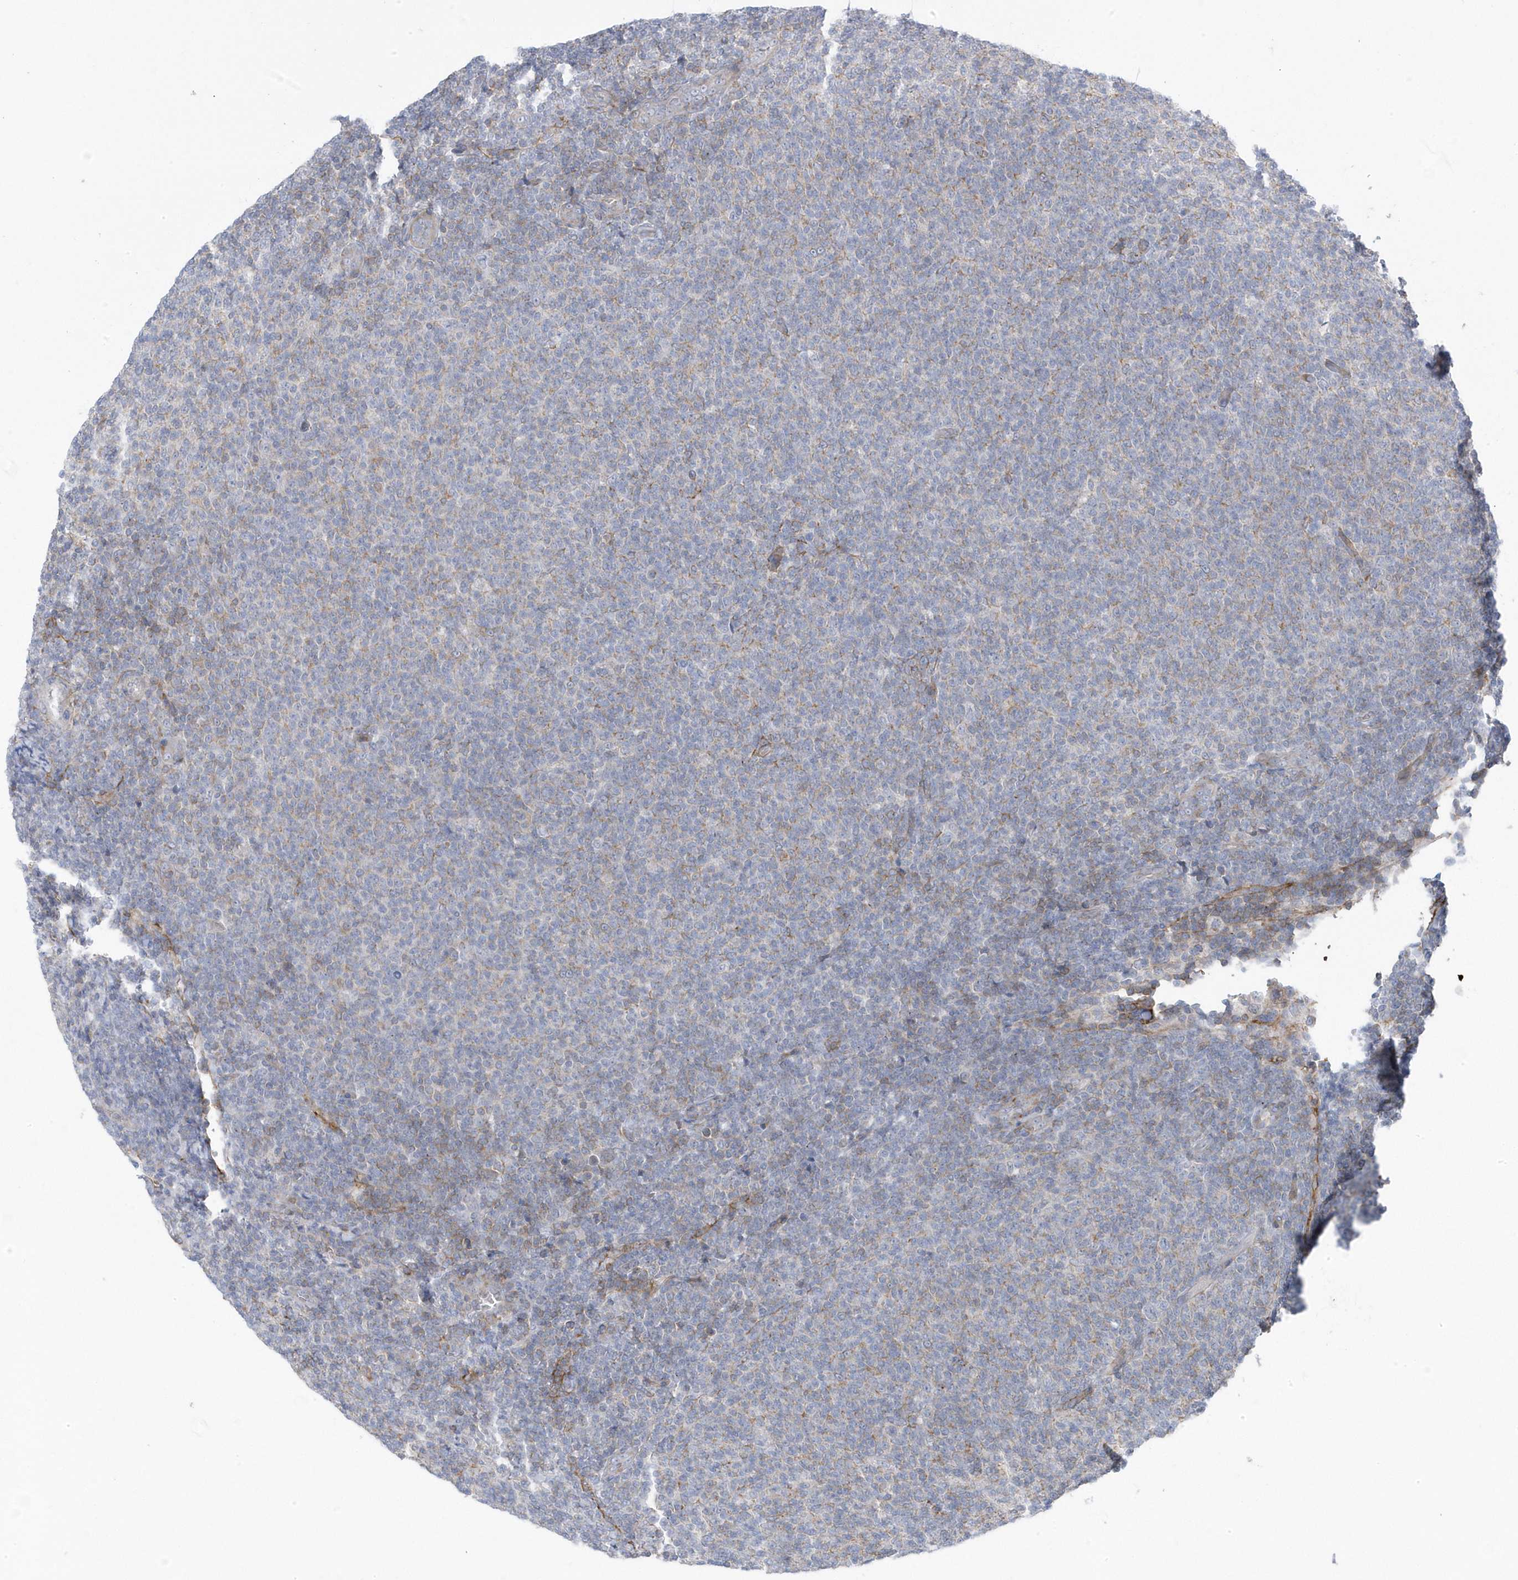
{"staining": {"intensity": "negative", "quantity": "none", "location": "none"}, "tissue": "lymphoma", "cell_type": "Tumor cells", "image_type": "cancer", "snomed": [{"axis": "morphology", "description": "Malignant lymphoma, non-Hodgkin's type, Low grade"}, {"axis": "topography", "description": "Lymph node"}], "caption": "Image shows no protein expression in tumor cells of low-grade malignant lymphoma, non-Hodgkin's type tissue.", "gene": "ANAPC1", "patient": {"sex": "male", "age": 66}}